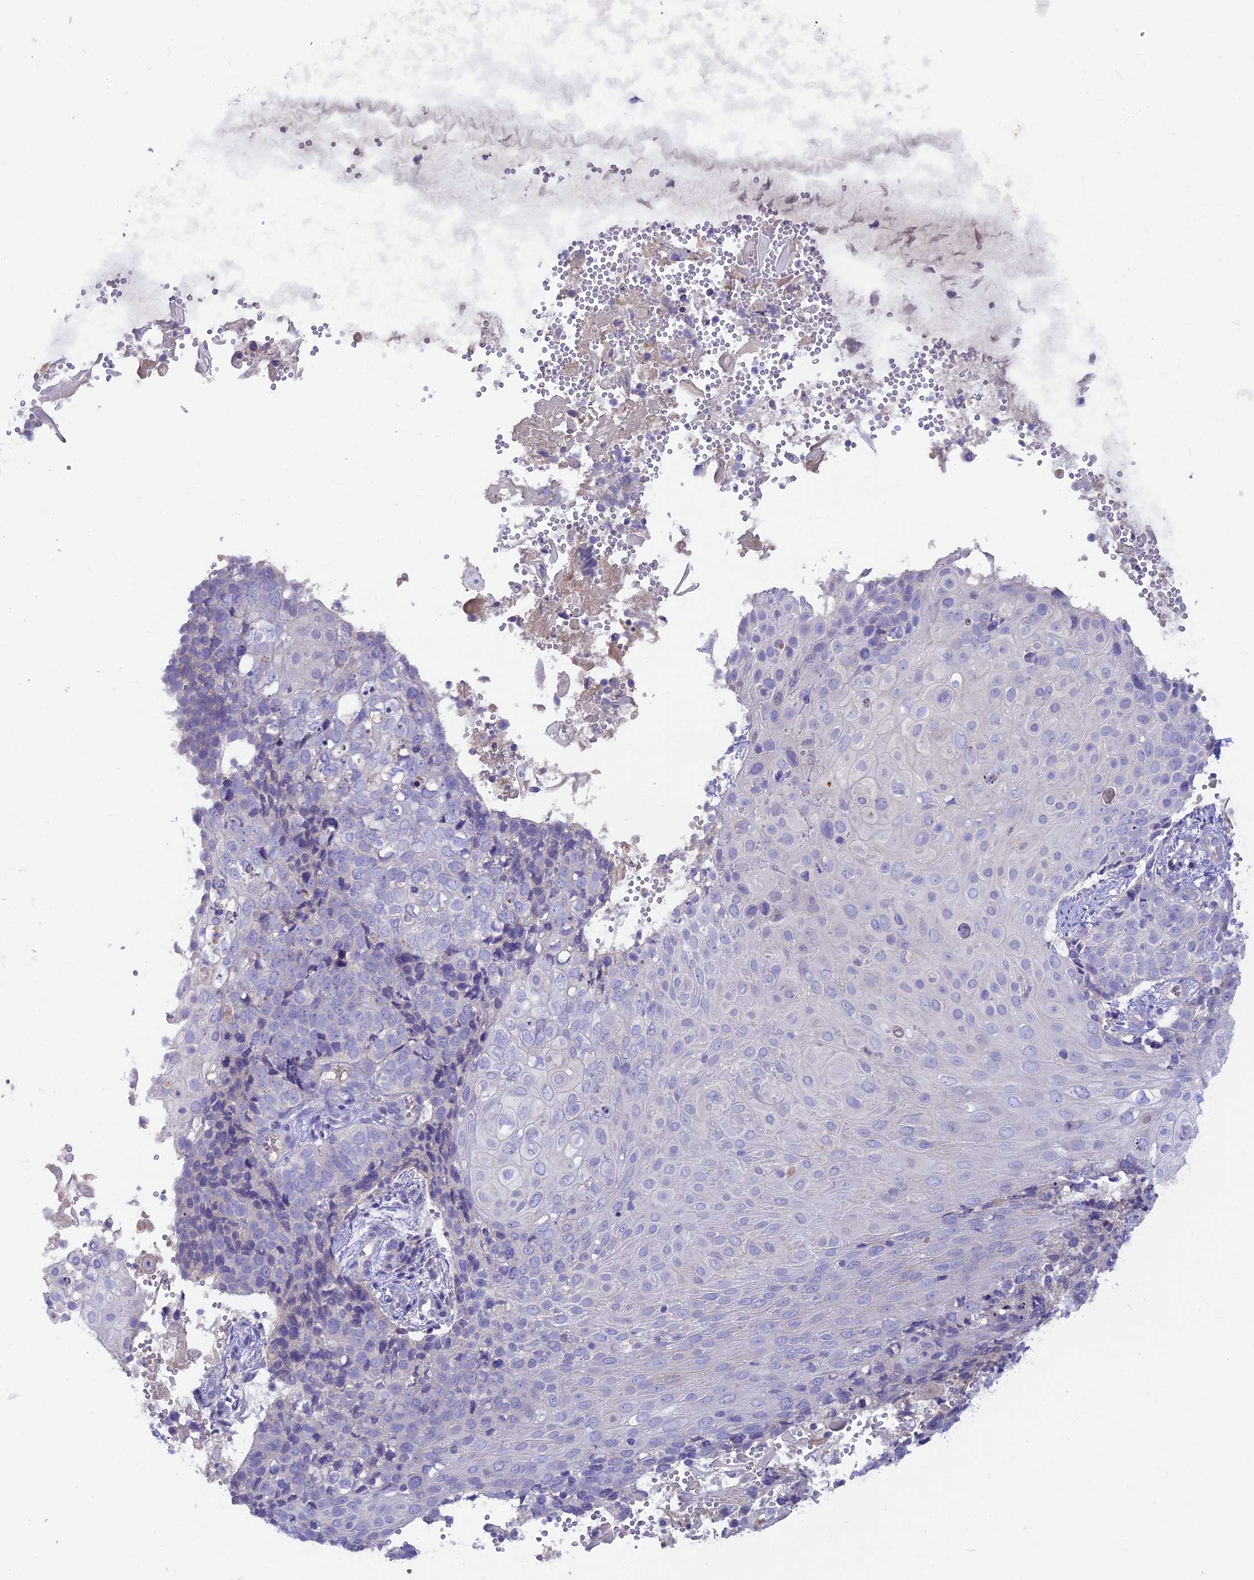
{"staining": {"intensity": "negative", "quantity": "none", "location": "none"}, "tissue": "cervical cancer", "cell_type": "Tumor cells", "image_type": "cancer", "snomed": [{"axis": "morphology", "description": "Squamous cell carcinoma, NOS"}, {"axis": "topography", "description": "Cervix"}], "caption": "Tumor cells are negative for brown protein staining in cervical squamous cell carcinoma. (IHC, brightfield microscopy, high magnification).", "gene": "PZP", "patient": {"sex": "female", "age": 39}}